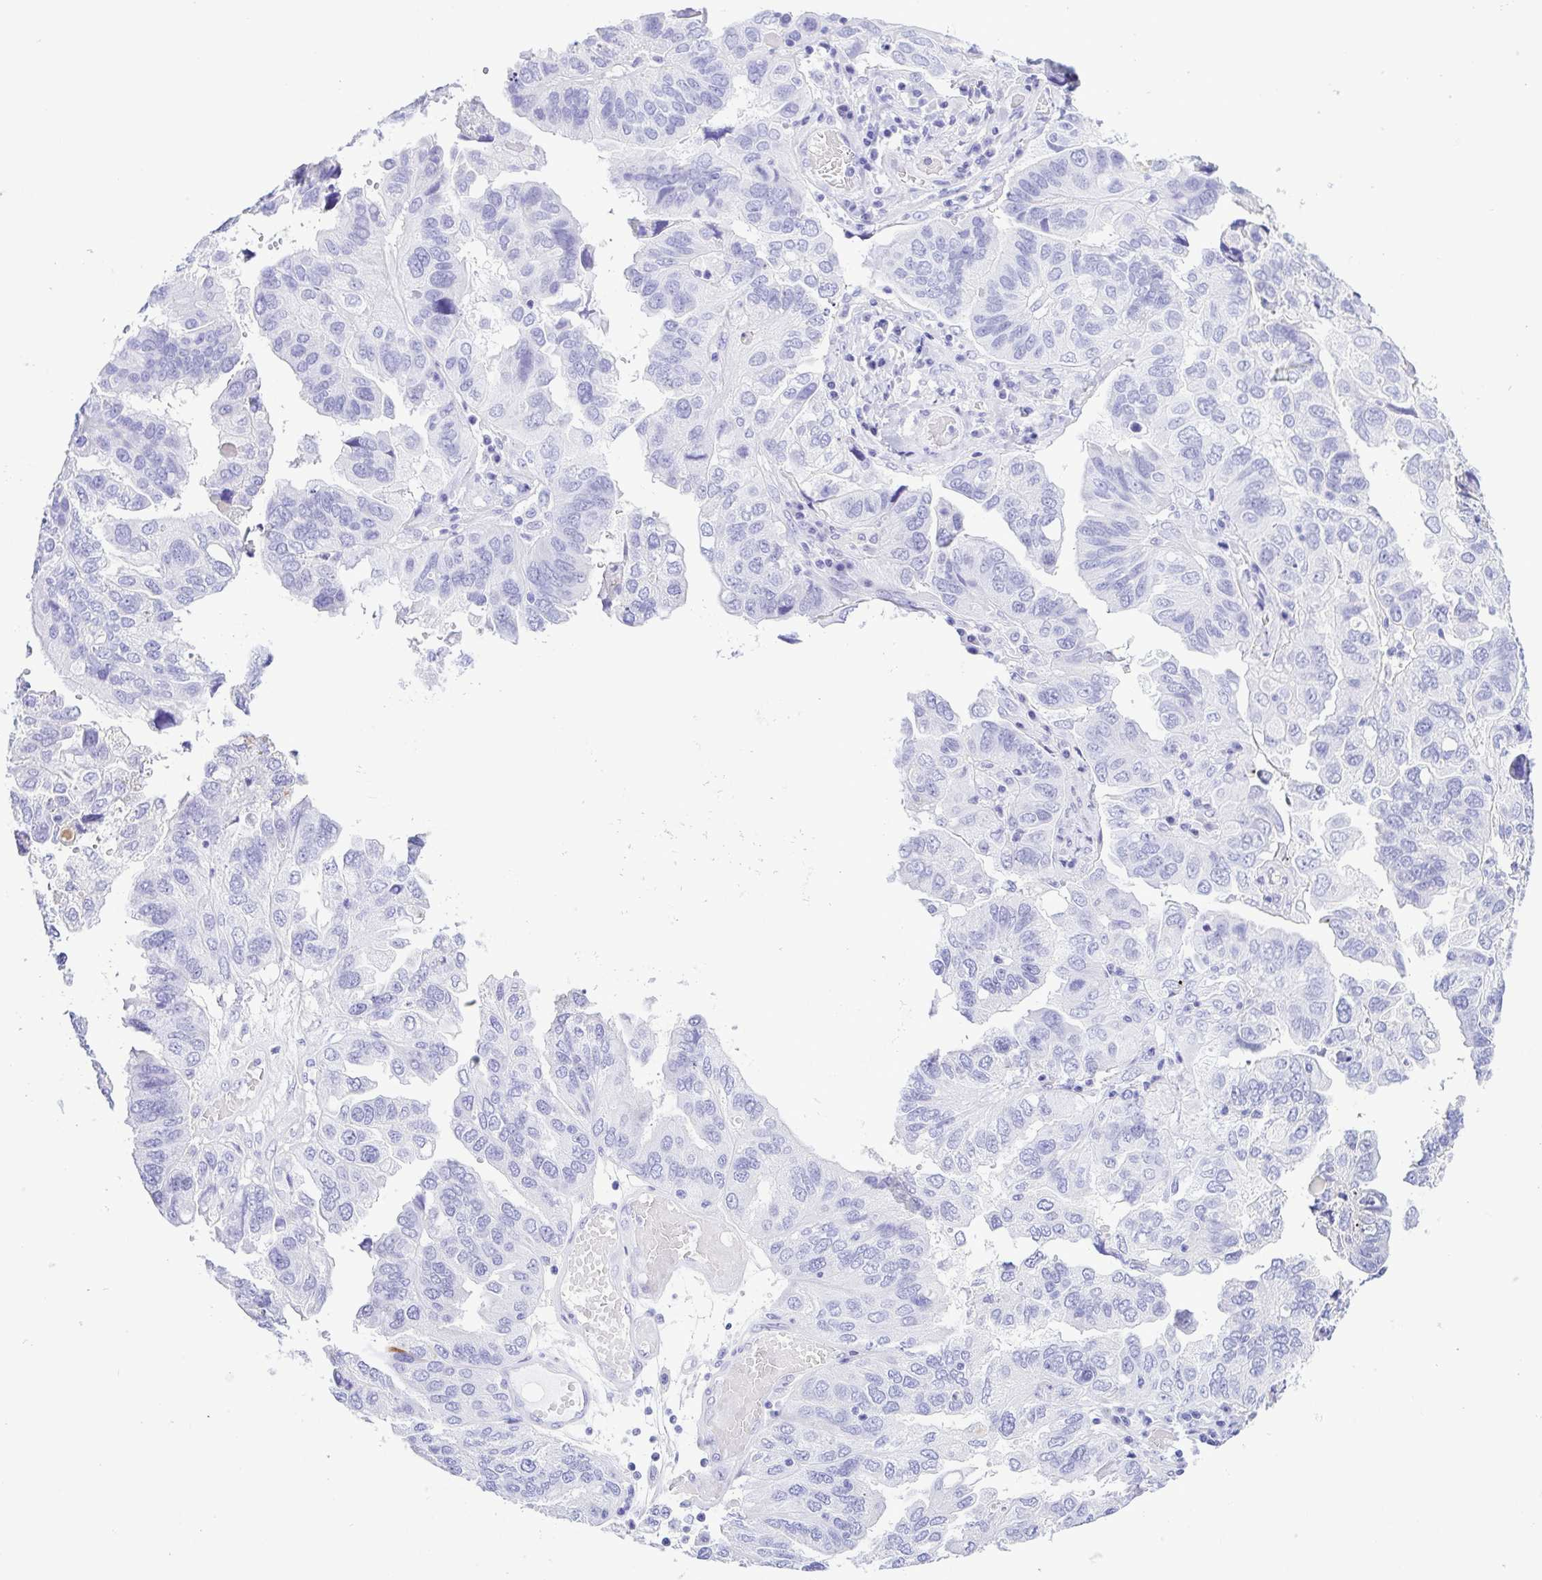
{"staining": {"intensity": "negative", "quantity": "none", "location": "none"}, "tissue": "ovarian cancer", "cell_type": "Tumor cells", "image_type": "cancer", "snomed": [{"axis": "morphology", "description": "Cystadenocarcinoma, serous, NOS"}, {"axis": "topography", "description": "Ovary"}], "caption": "High power microscopy photomicrograph of an immunohistochemistry (IHC) image of ovarian serous cystadenocarcinoma, revealing no significant expression in tumor cells.", "gene": "OVGP1", "patient": {"sex": "female", "age": 79}}